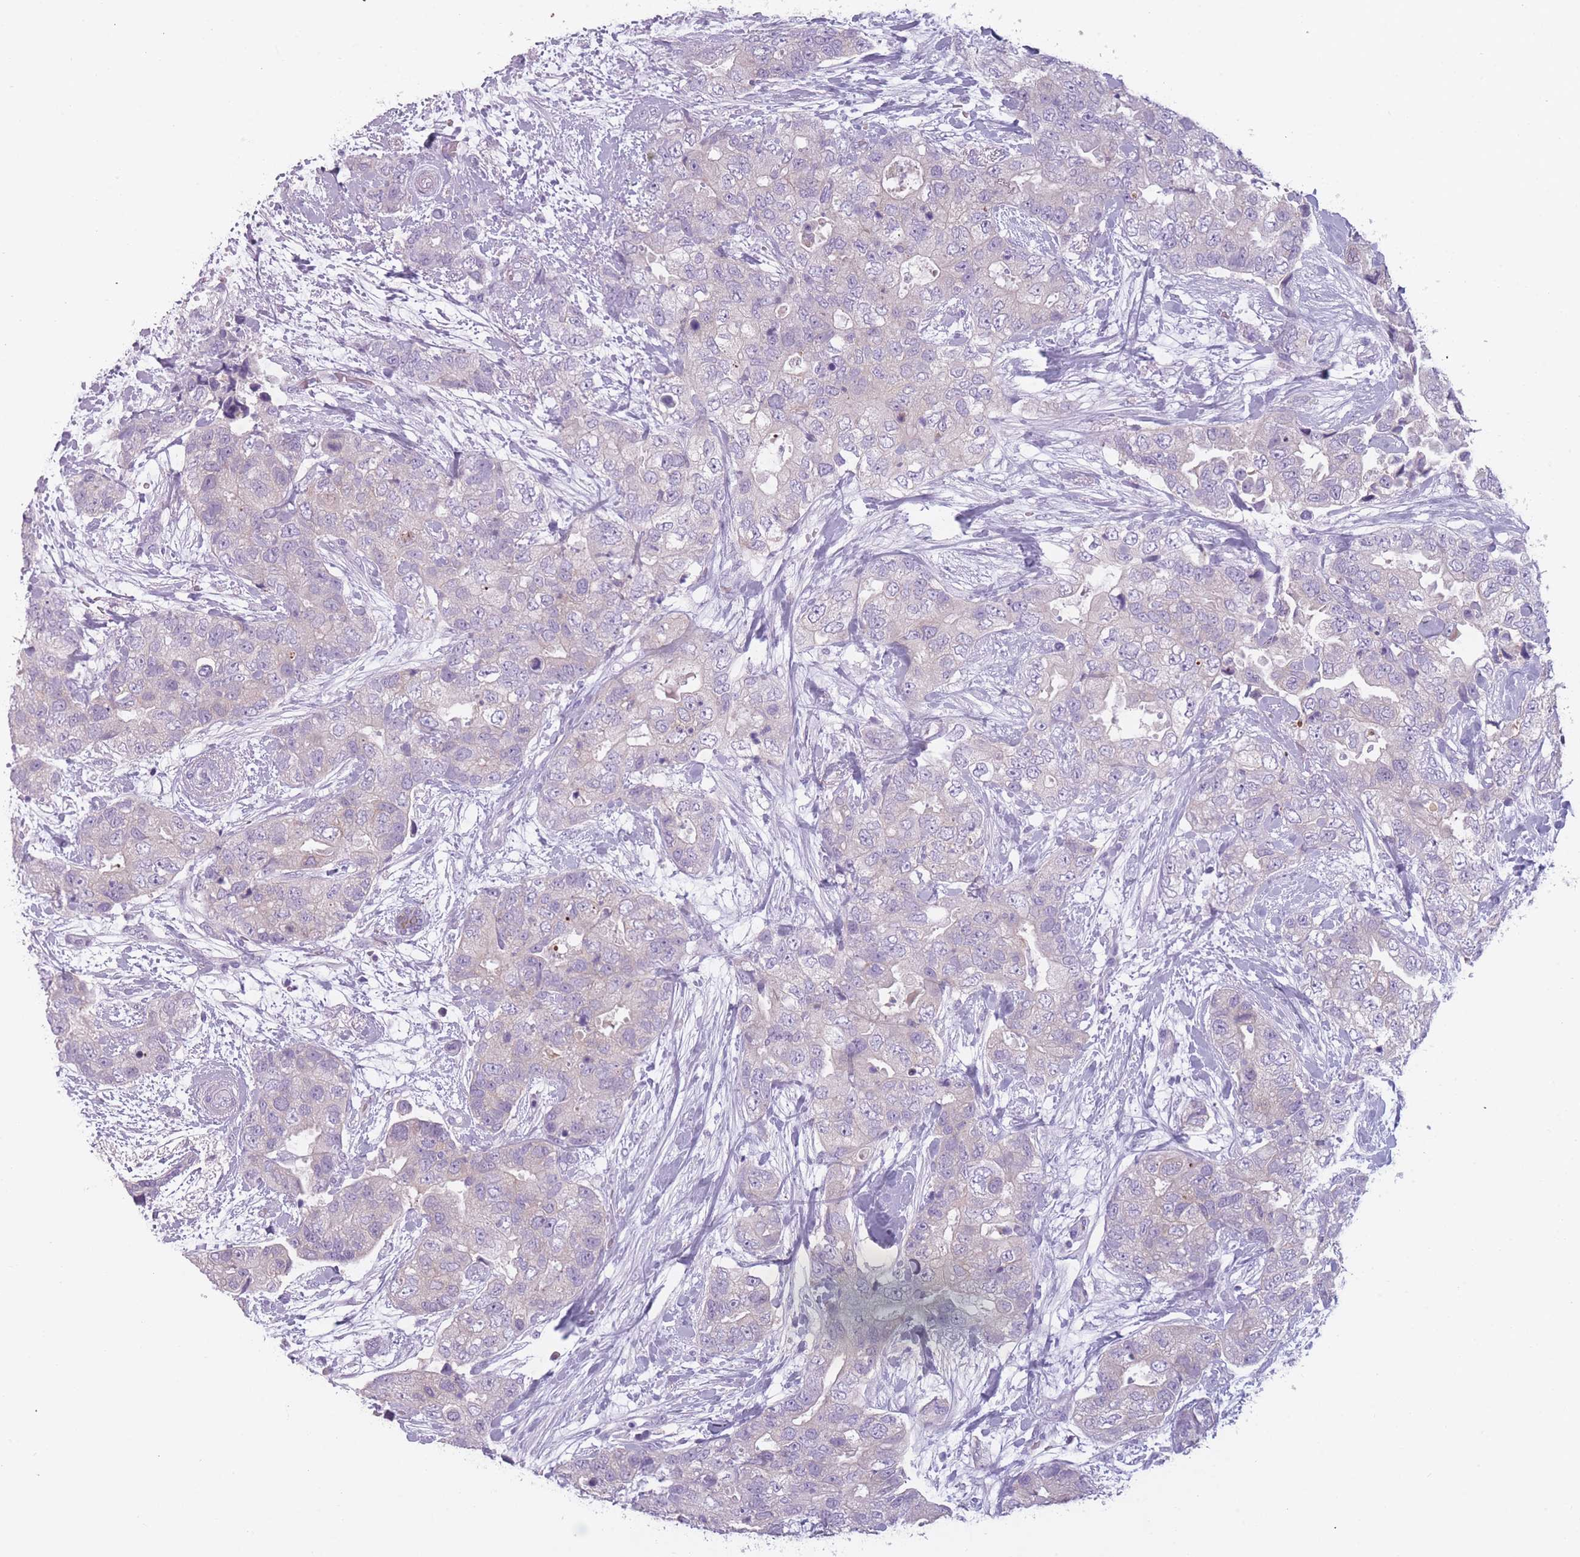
{"staining": {"intensity": "negative", "quantity": "none", "location": "none"}, "tissue": "breast cancer", "cell_type": "Tumor cells", "image_type": "cancer", "snomed": [{"axis": "morphology", "description": "Duct carcinoma"}, {"axis": "topography", "description": "Breast"}], "caption": "Invasive ductal carcinoma (breast) was stained to show a protein in brown. There is no significant staining in tumor cells.", "gene": "PPFIA3", "patient": {"sex": "female", "age": 62}}